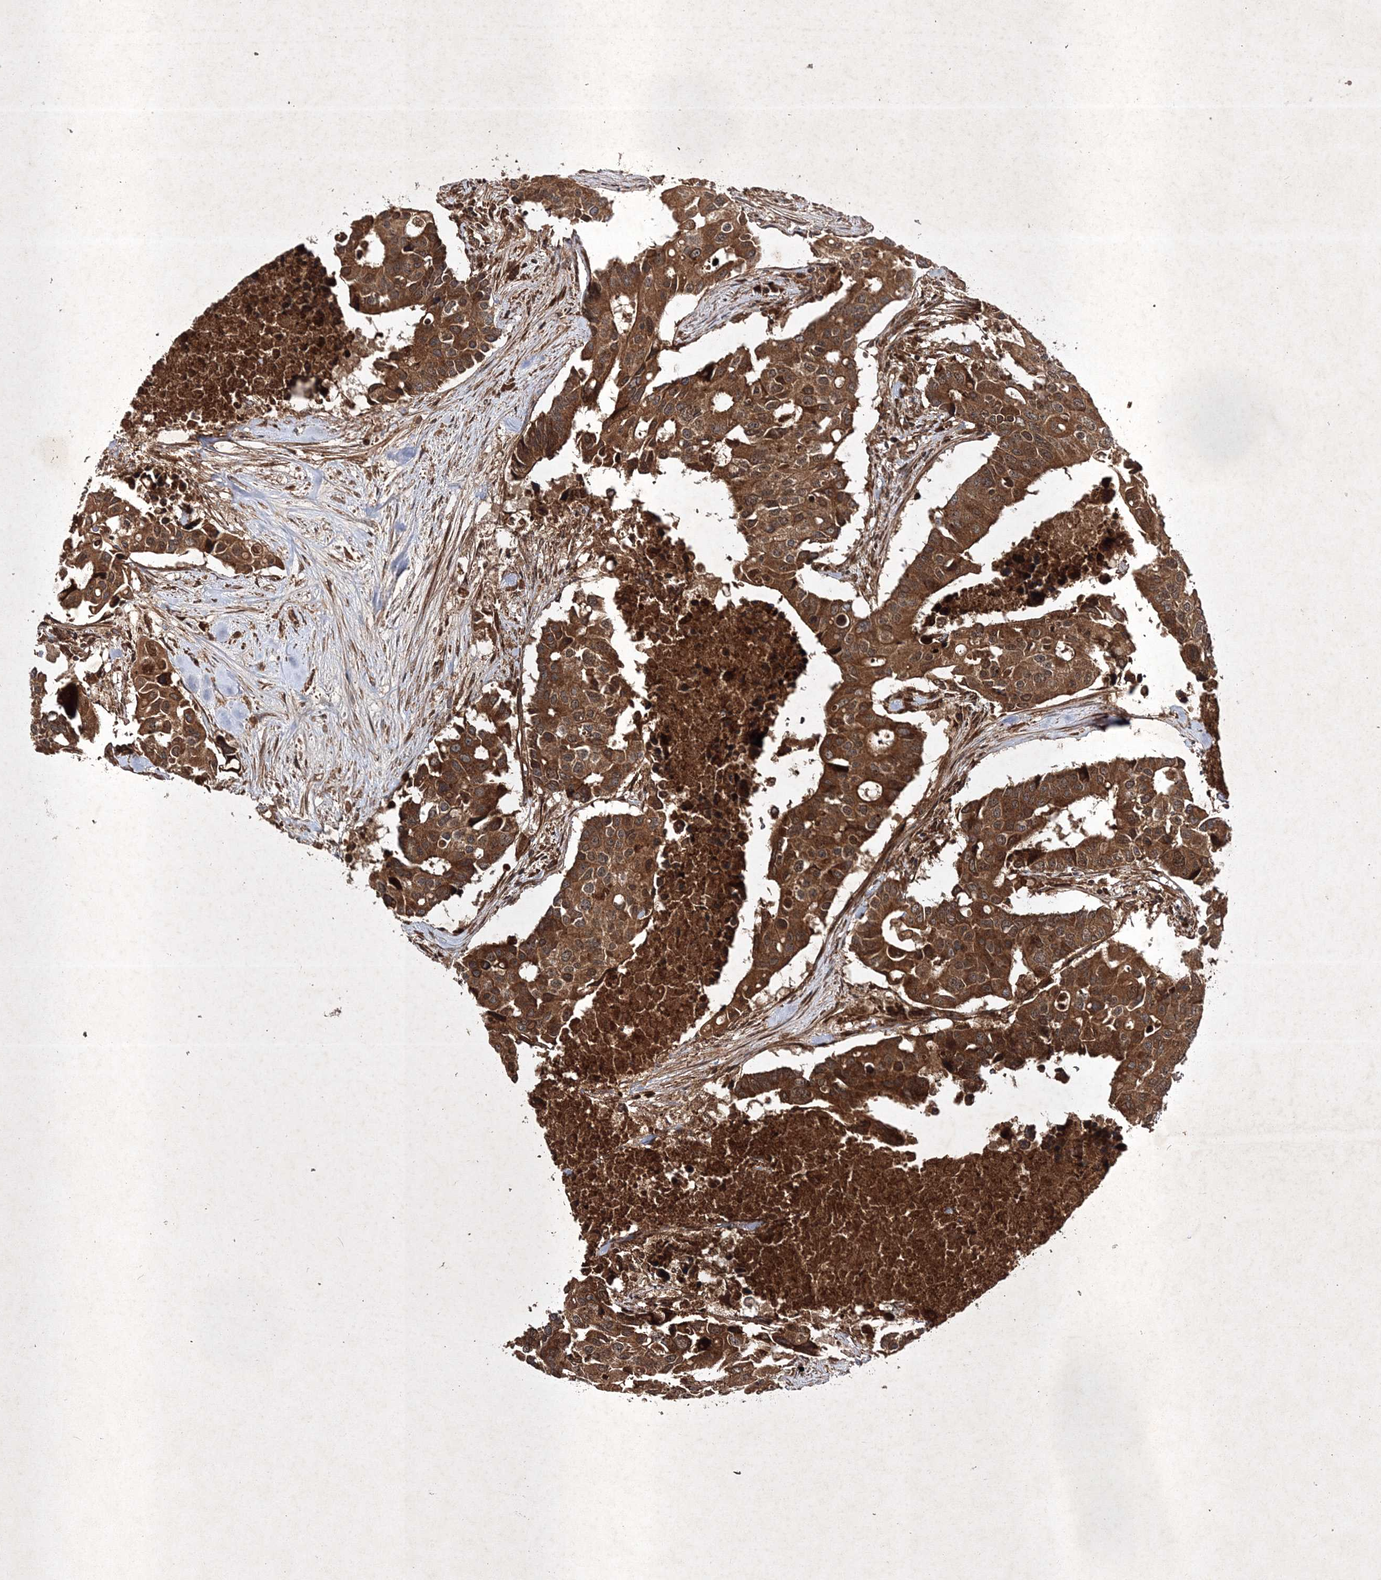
{"staining": {"intensity": "strong", "quantity": ">75%", "location": "cytoplasmic/membranous"}, "tissue": "colorectal cancer", "cell_type": "Tumor cells", "image_type": "cancer", "snomed": [{"axis": "morphology", "description": "Adenocarcinoma, NOS"}, {"axis": "topography", "description": "Colon"}], "caption": "Brown immunohistochemical staining in human colorectal cancer reveals strong cytoplasmic/membranous positivity in approximately >75% of tumor cells.", "gene": "DNAJC13", "patient": {"sex": "male", "age": 77}}